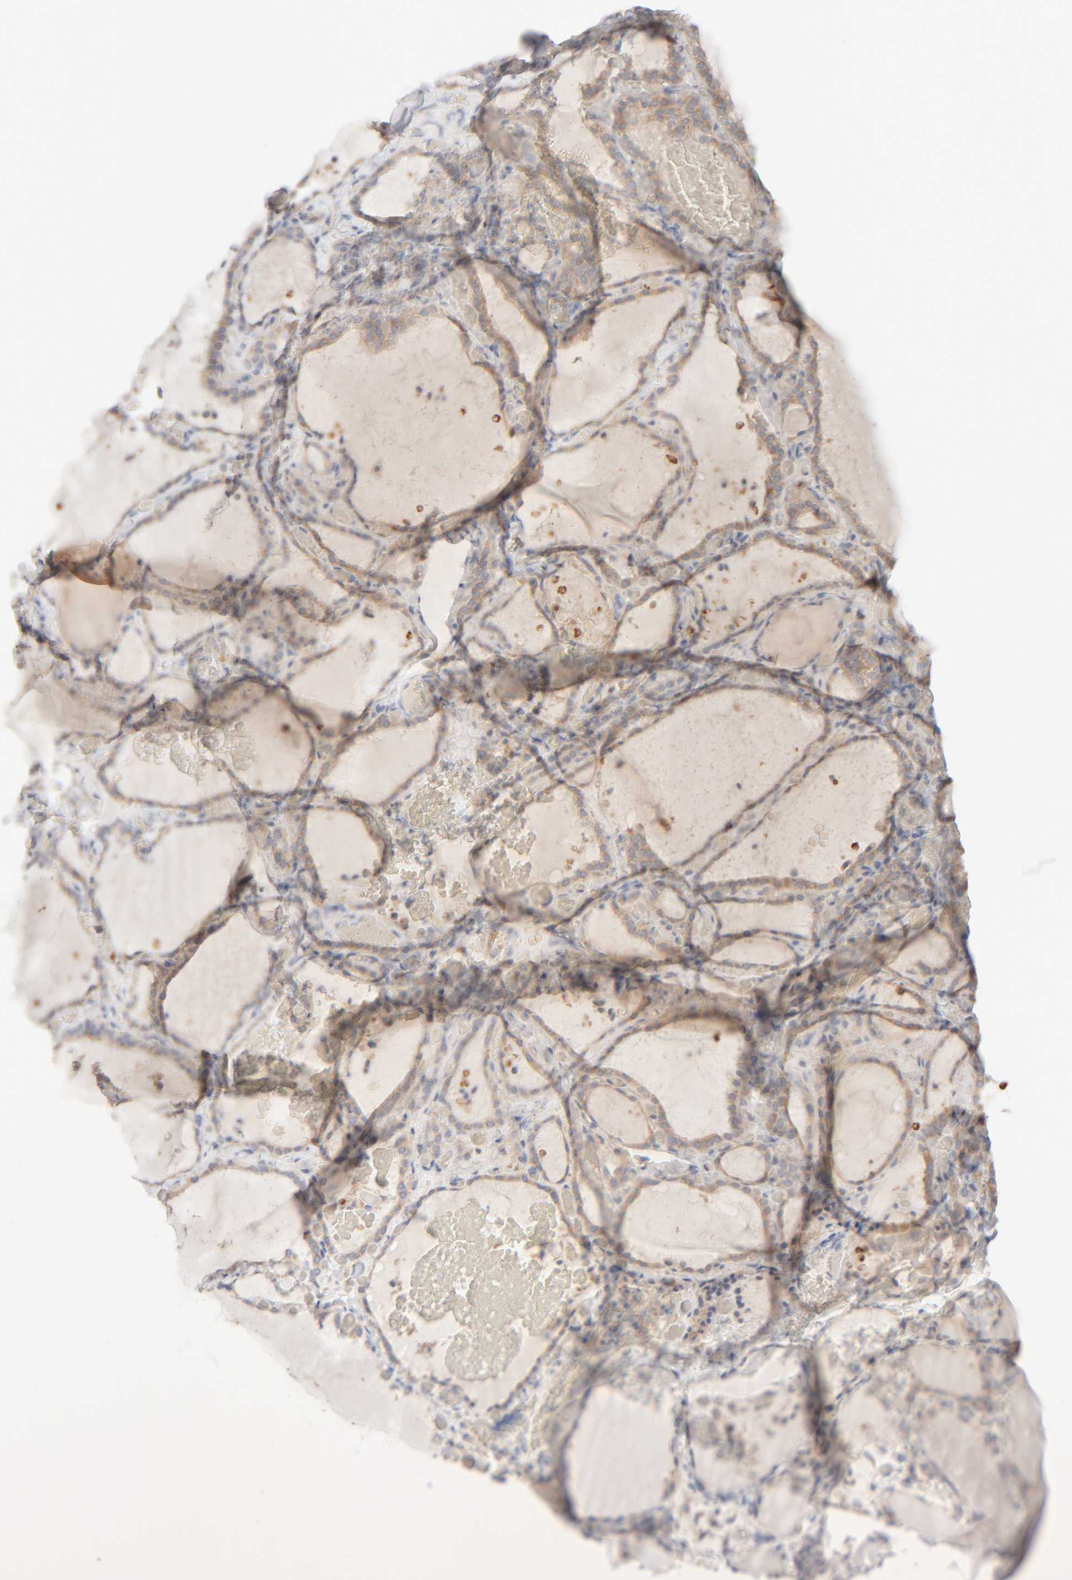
{"staining": {"intensity": "weak", "quantity": ">75%", "location": "cytoplasmic/membranous"}, "tissue": "thyroid gland", "cell_type": "Glandular cells", "image_type": "normal", "snomed": [{"axis": "morphology", "description": "Normal tissue, NOS"}, {"axis": "topography", "description": "Thyroid gland"}], "caption": "The micrograph shows staining of normal thyroid gland, revealing weak cytoplasmic/membranous protein expression (brown color) within glandular cells. The staining was performed using DAB (3,3'-diaminobenzidine), with brown indicating positive protein expression. Nuclei are stained blue with hematoxylin.", "gene": "RIDA", "patient": {"sex": "female", "age": 22}}